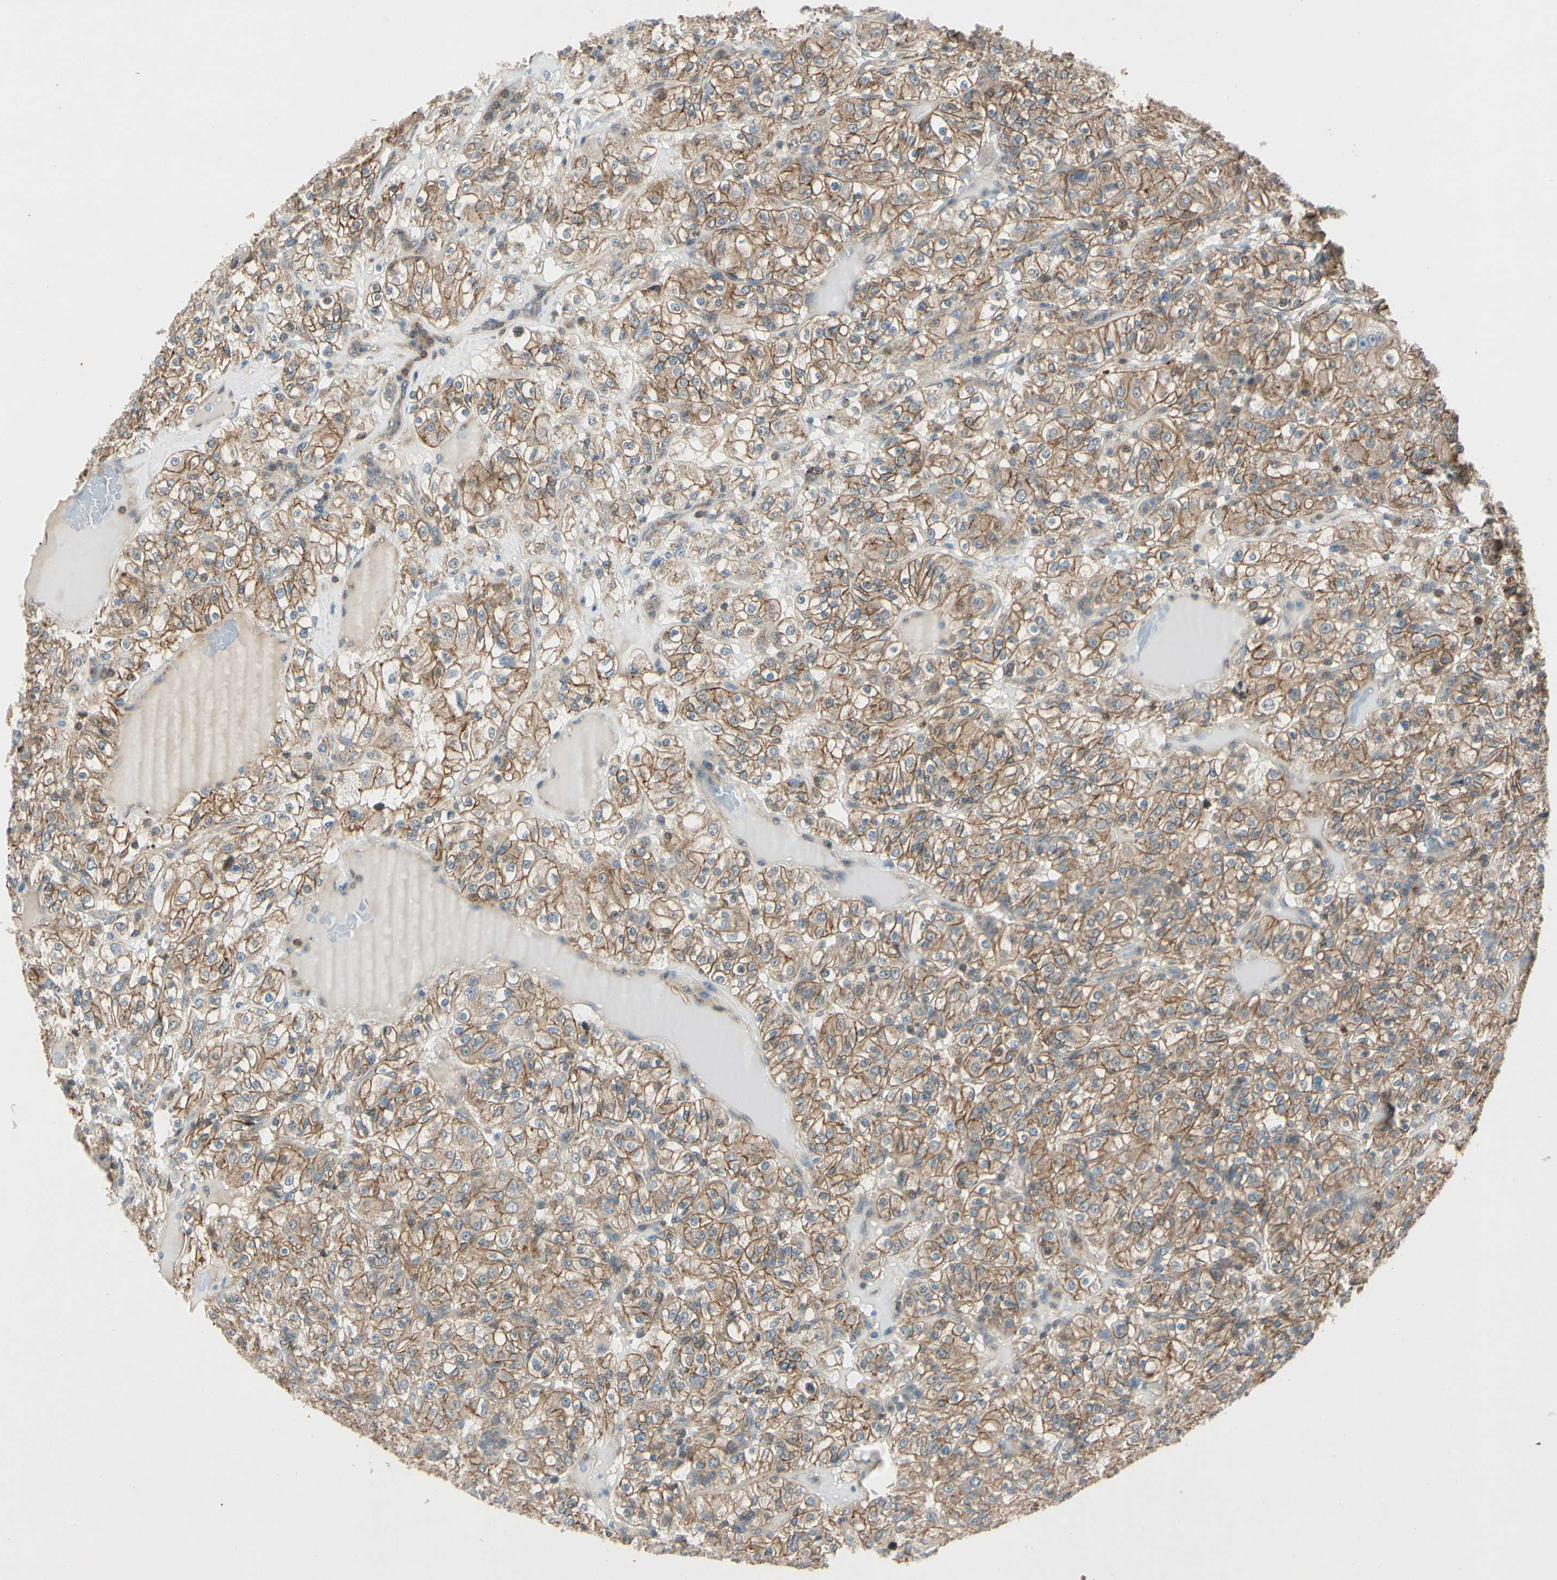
{"staining": {"intensity": "moderate", "quantity": ">75%", "location": "cytoplasmic/membranous"}, "tissue": "renal cancer", "cell_type": "Tumor cells", "image_type": "cancer", "snomed": [{"axis": "morphology", "description": "Normal tissue, NOS"}, {"axis": "morphology", "description": "Adenocarcinoma, NOS"}, {"axis": "topography", "description": "Kidney"}], "caption": "Tumor cells reveal moderate cytoplasmic/membranous expression in about >75% of cells in renal adenocarcinoma.", "gene": "CDH6", "patient": {"sex": "female", "age": 72}}